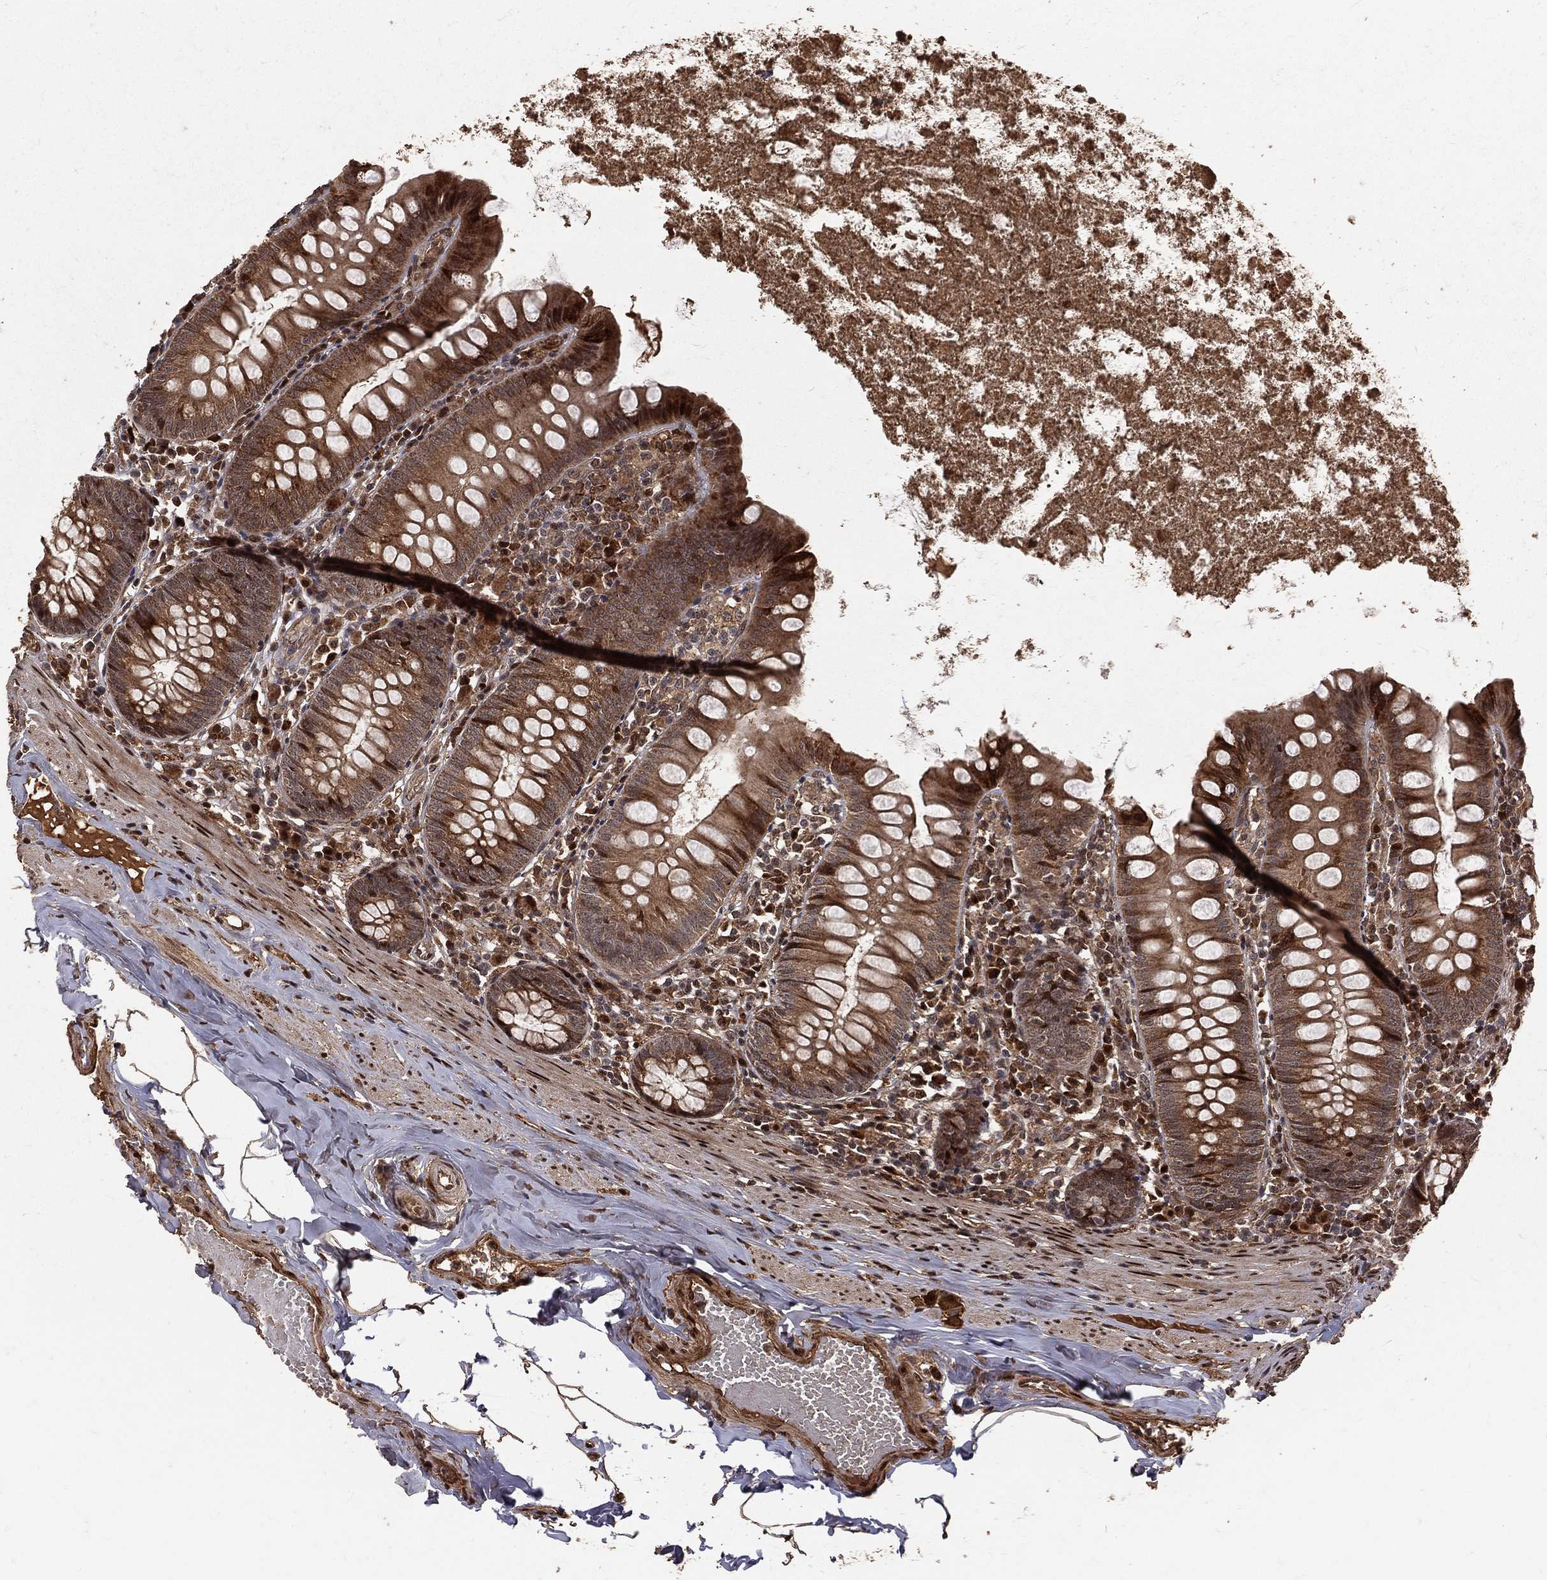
{"staining": {"intensity": "moderate", "quantity": "25%-75%", "location": "cytoplasmic/membranous"}, "tissue": "appendix", "cell_type": "Glandular cells", "image_type": "normal", "snomed": [{"axis": "morphology", "description": "Normal tissue, NOS"}, {"axis": "topography", "description": "Appendix"}], "caption": "A brown stain labels moderate cytoplasmic/membranous staining of a protein in glandular cells of normal appendix. The protein of interest is stained brown, and the nuclei are stained in blue (DAB IHC with brightfield microscopy, high magnification).", "gene": "MAPK1", "patient": {"sex": "female", "age": 82}}